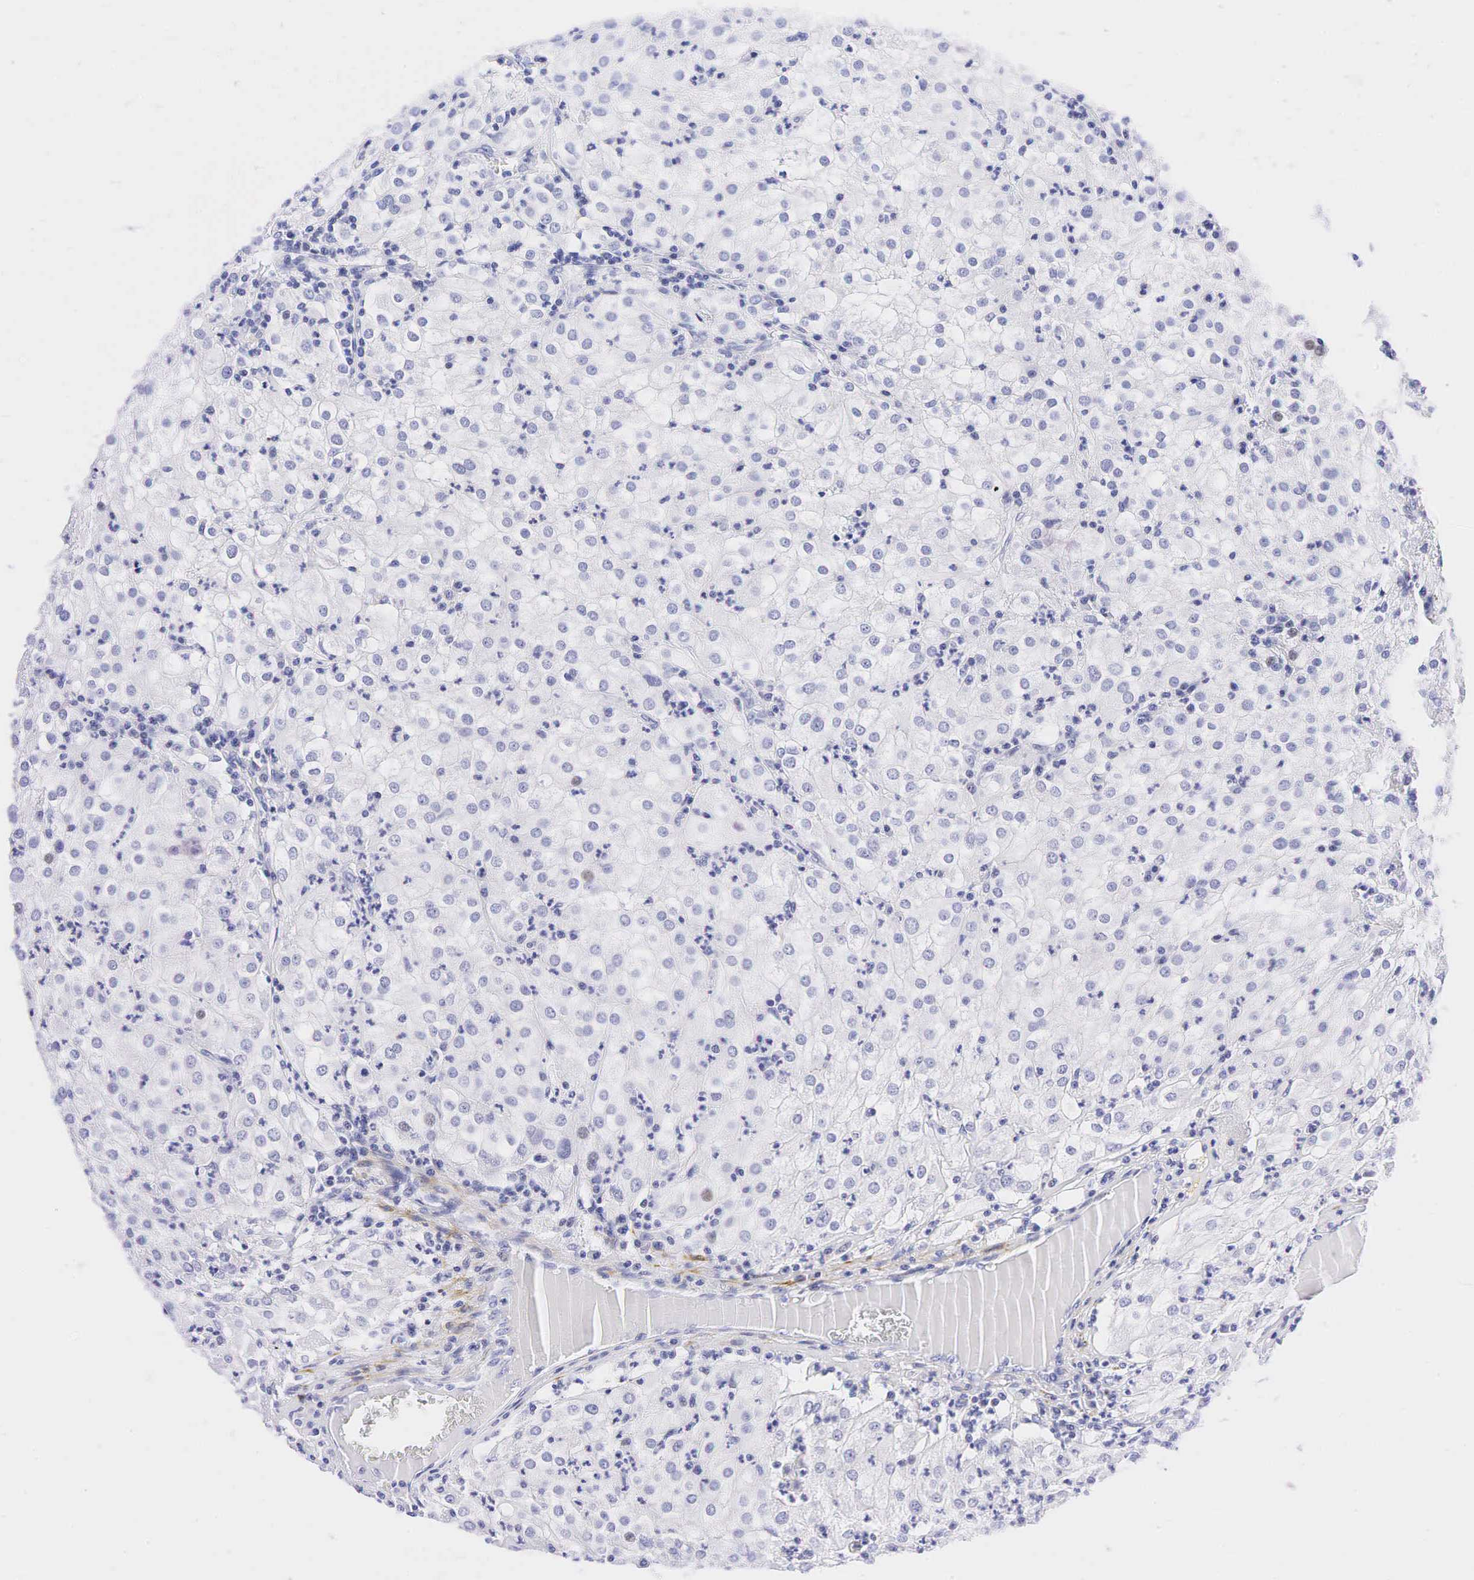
{"staining": {"intensity": "negative", "quantity": "none", "location": "none"}, "tissue": "renal cancer", "cell_type": "Tumor cells", "image_type": "cancer", "snomed": [{"axis": "morphology", "description": "Adenocarcinoma, NOS"}, {"axis": "topography", "description": "Kidney"}], "caption": "An image of human renal adenocarcinoma is negative for staining in tumor cells. (Brightfield microscopy of DAB immunohistochemistry at high magnification).", "gene": "CALD1", "patient": {"sex": "male", "age": 59}}